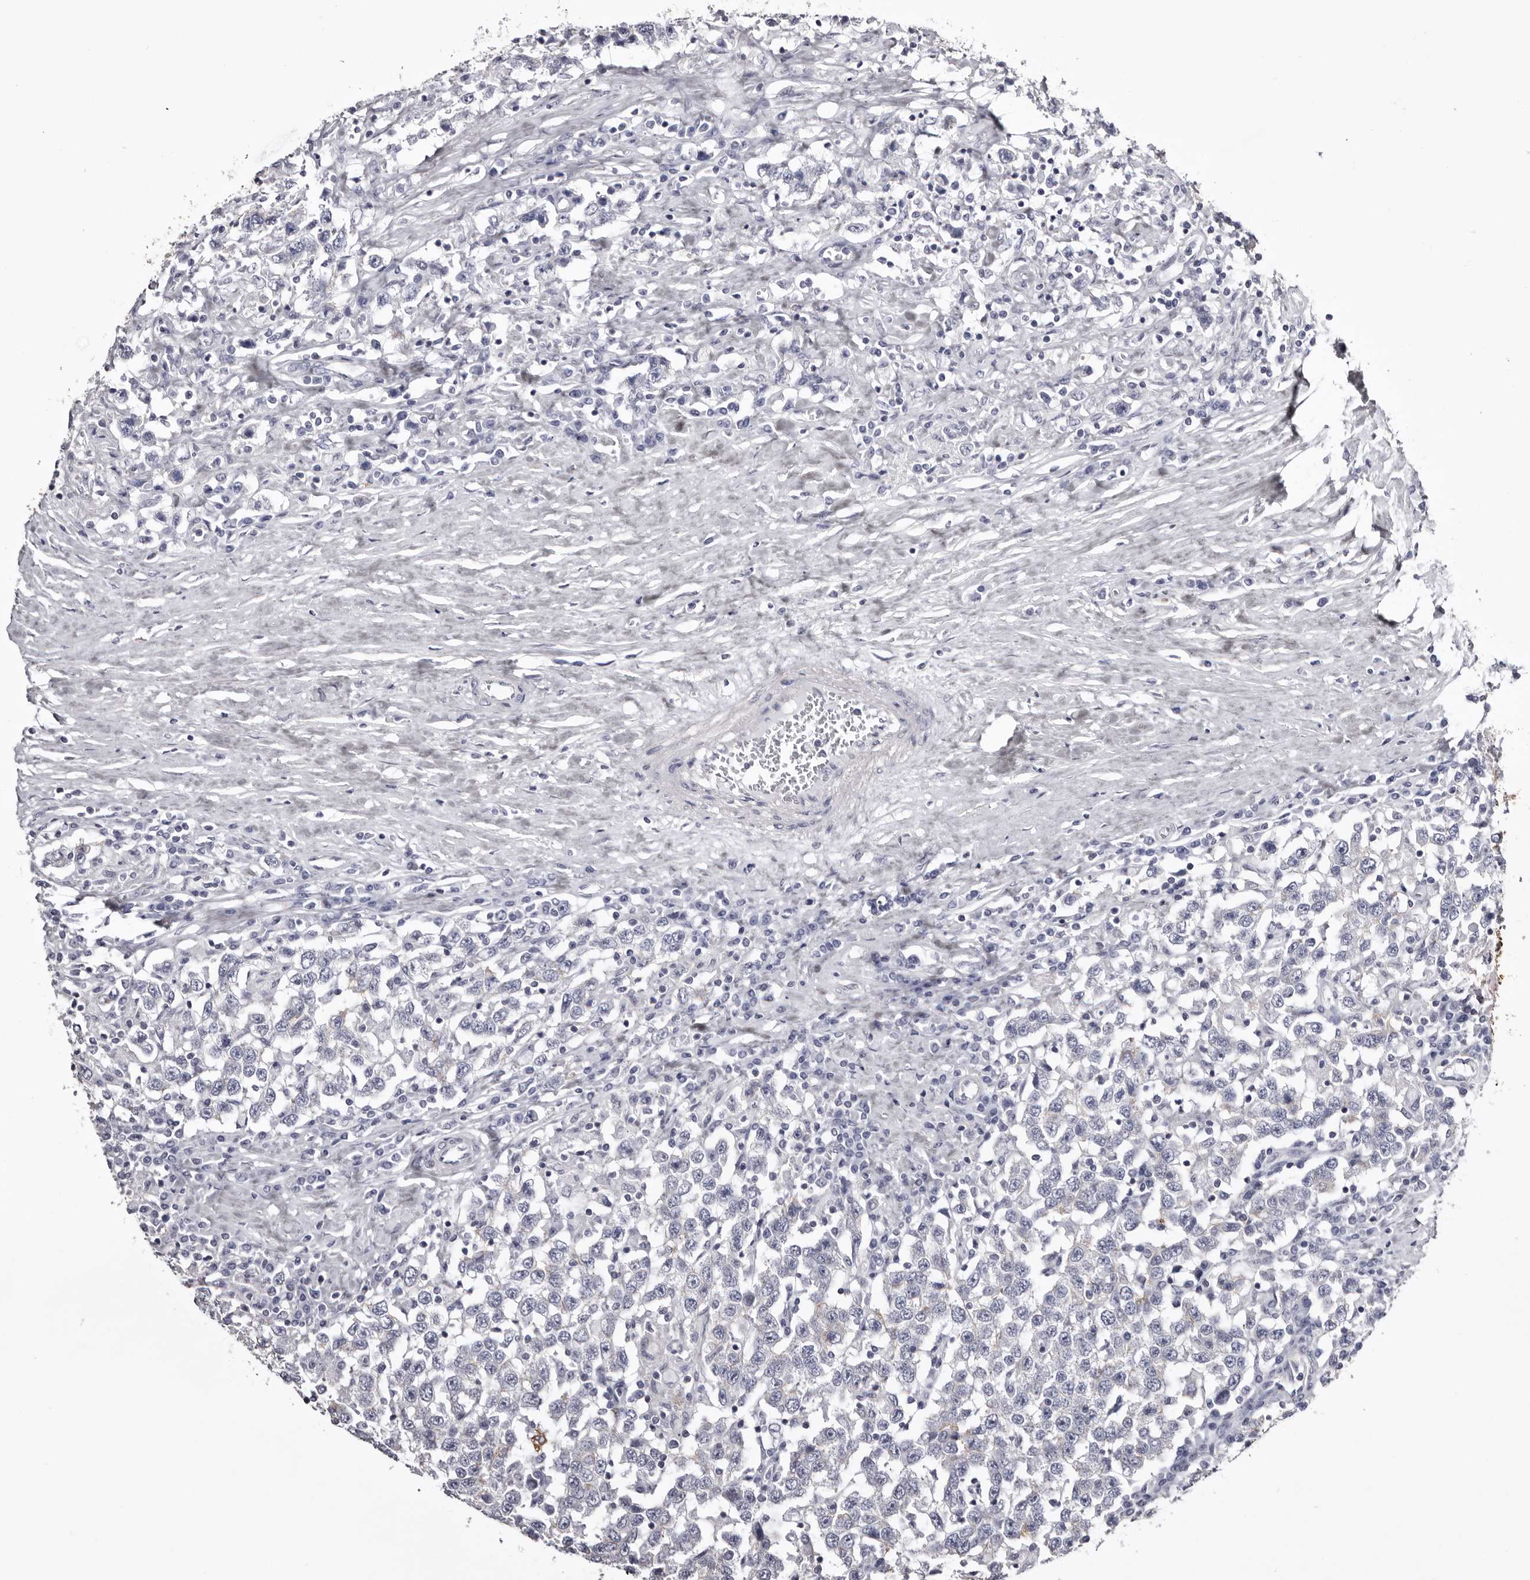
{"staining": {"intensity": "negative", "quantity": "none", "location": "none"}, "tissue": "testis cancer", "cell_type": "Tumor cells", "image_type": "cancer", "snomed": [{"axis": "morphology", "description": "Seminoma, NOS"}, {"axis": "topography", "description": "Testis"}], "caption": "Protein analysis of testis cancer reveals no significant staining in tumor cells.", "gene": "LAD1", "patient": {"sex": "male", "age": 41}}